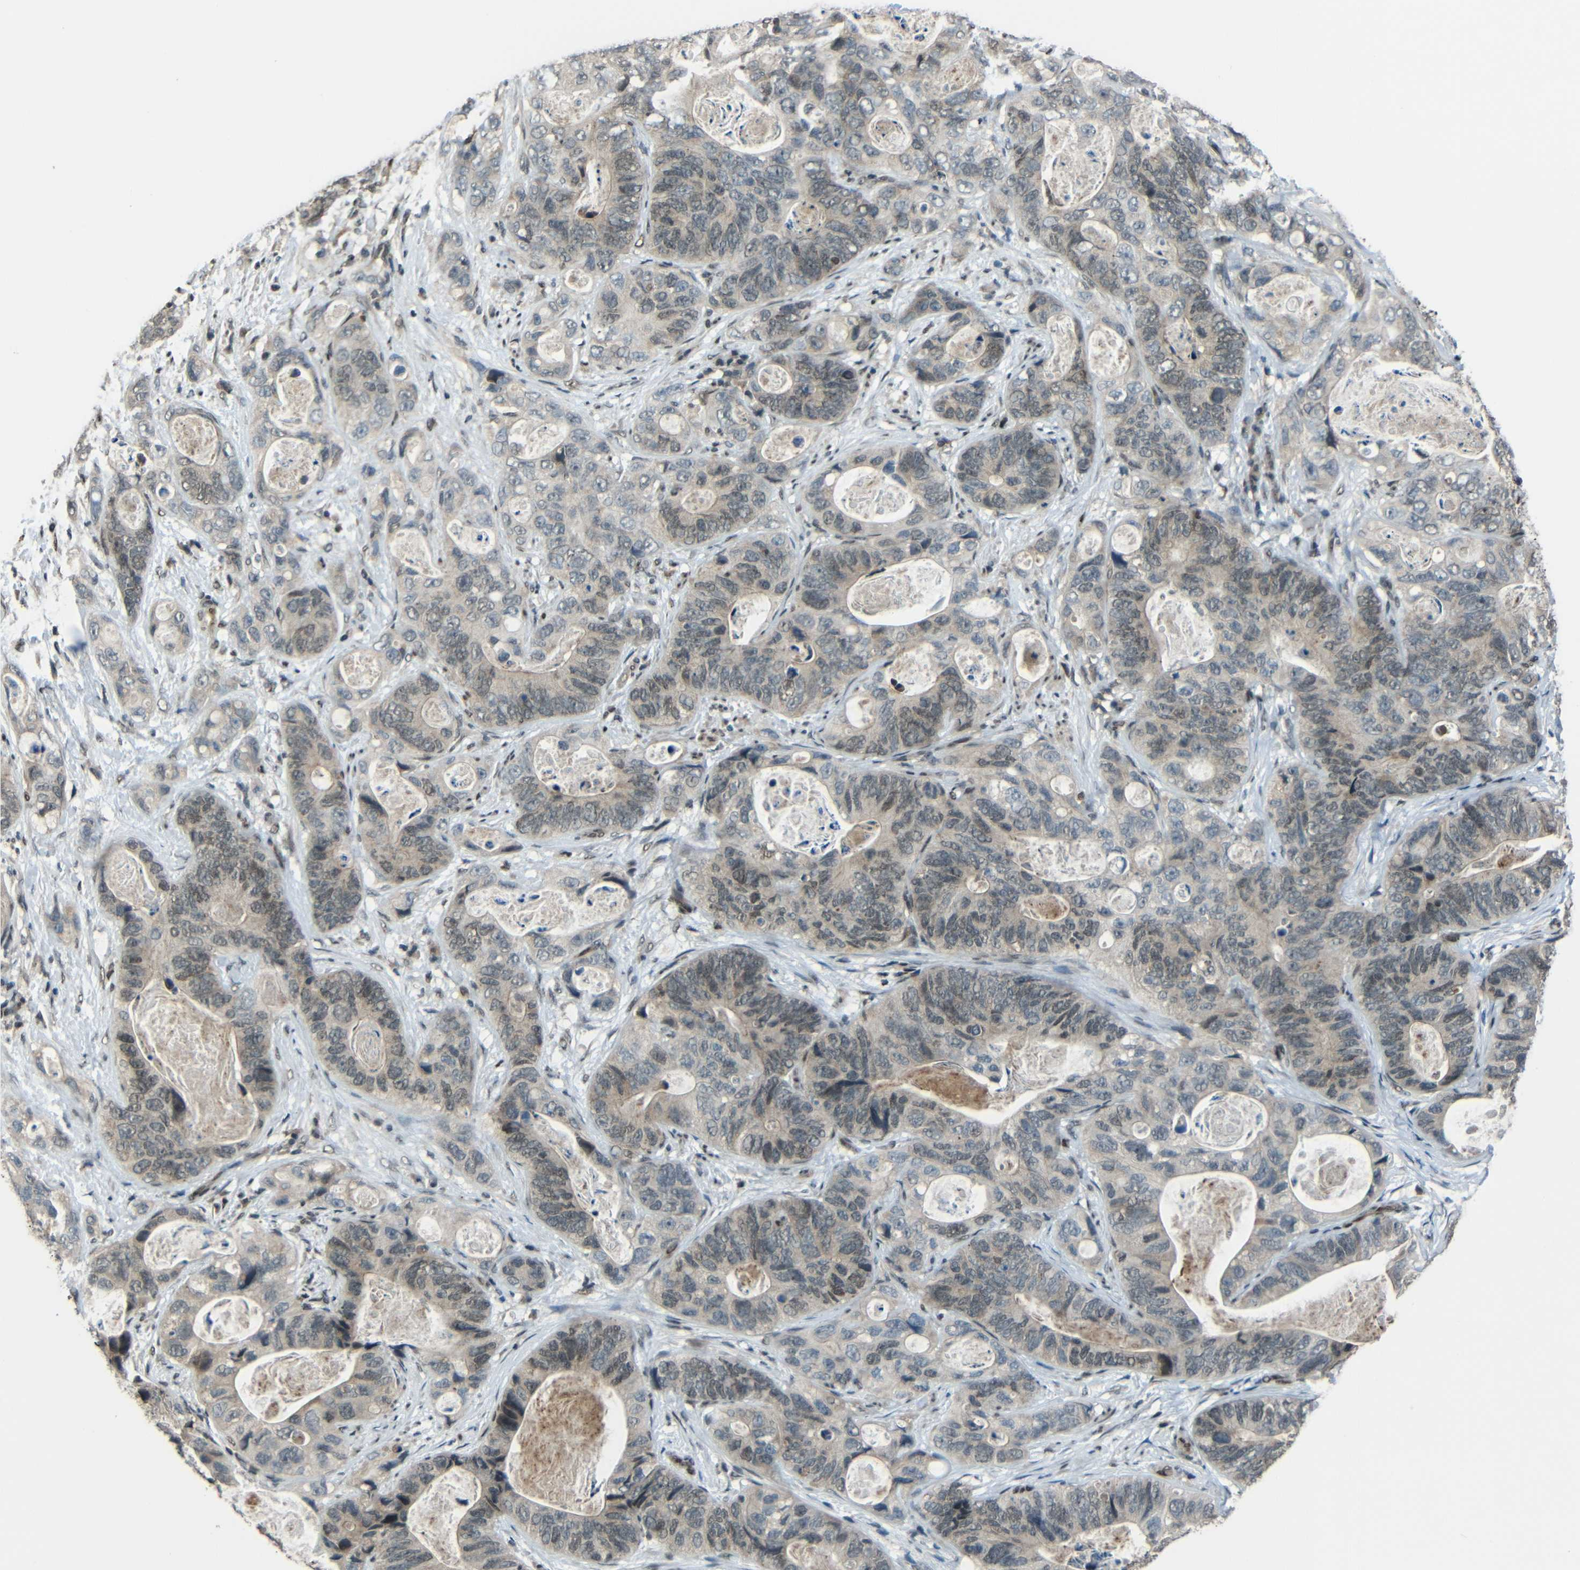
{"staining": {"intensity": "weak", "quantity": "25%-75%", "location": "cytoplasmic/membranous,nuclear"}, "tissue": "stomach cancer", "cell_type": "Tumor cells", "image_type": "cancer", "snomed": [{"axis": "morphology", "description": "Adenocarcinoma, NOS"}, {"axis": "topography", "description": "Stomach"}], "caption": "Tumor cells exhibit low levels of weak cytoplasmic/membranous and nuclear positivity in approximately 25%-75% of cells in human stomach cancer (adenocarcinoma).", "gene": "PSIP1", "patient": {"sex": "female", "age": 89}}